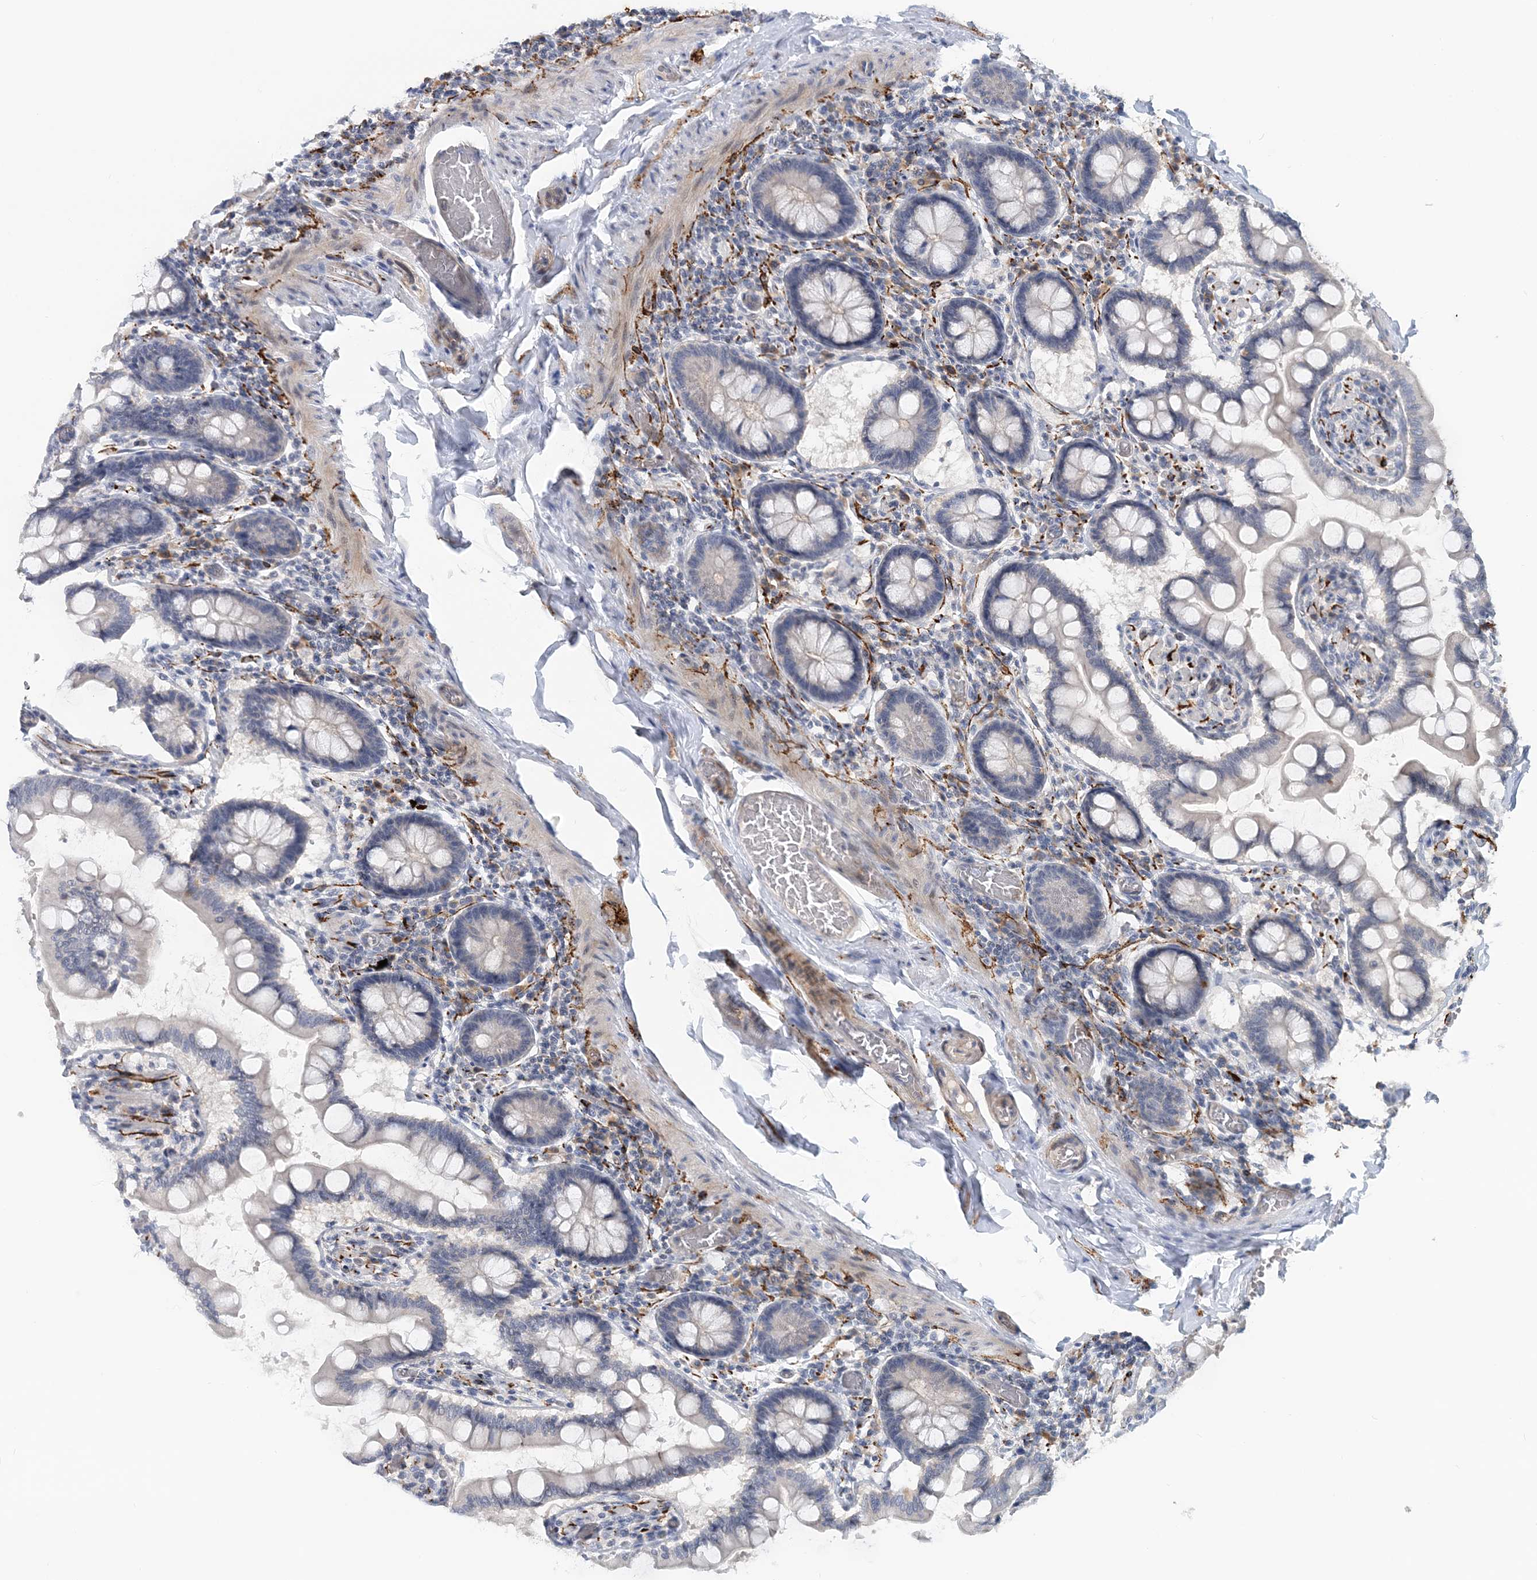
{"staining": {"intensity": "negative", "quantity": "none", "location": "none"}, "tissue": "small intestine", "cell_type": "Glandular cells", "image_type": "normal", "snomed": [{"axis": "morphology", "description": "Normal tissue, NOS"}, {"axis": "topography", "description": "Small intestine"}], "caption": "Immunohistochemistry of normal small intestine exhibits no expression in glandular cells. Brightfield microscopy of immunohistochemistry stained with DAB (brown) and hematoxylin (blue), captured at high magnification.", "gene": "SNED1", "patient": {"sex": "male", "age": 41}}